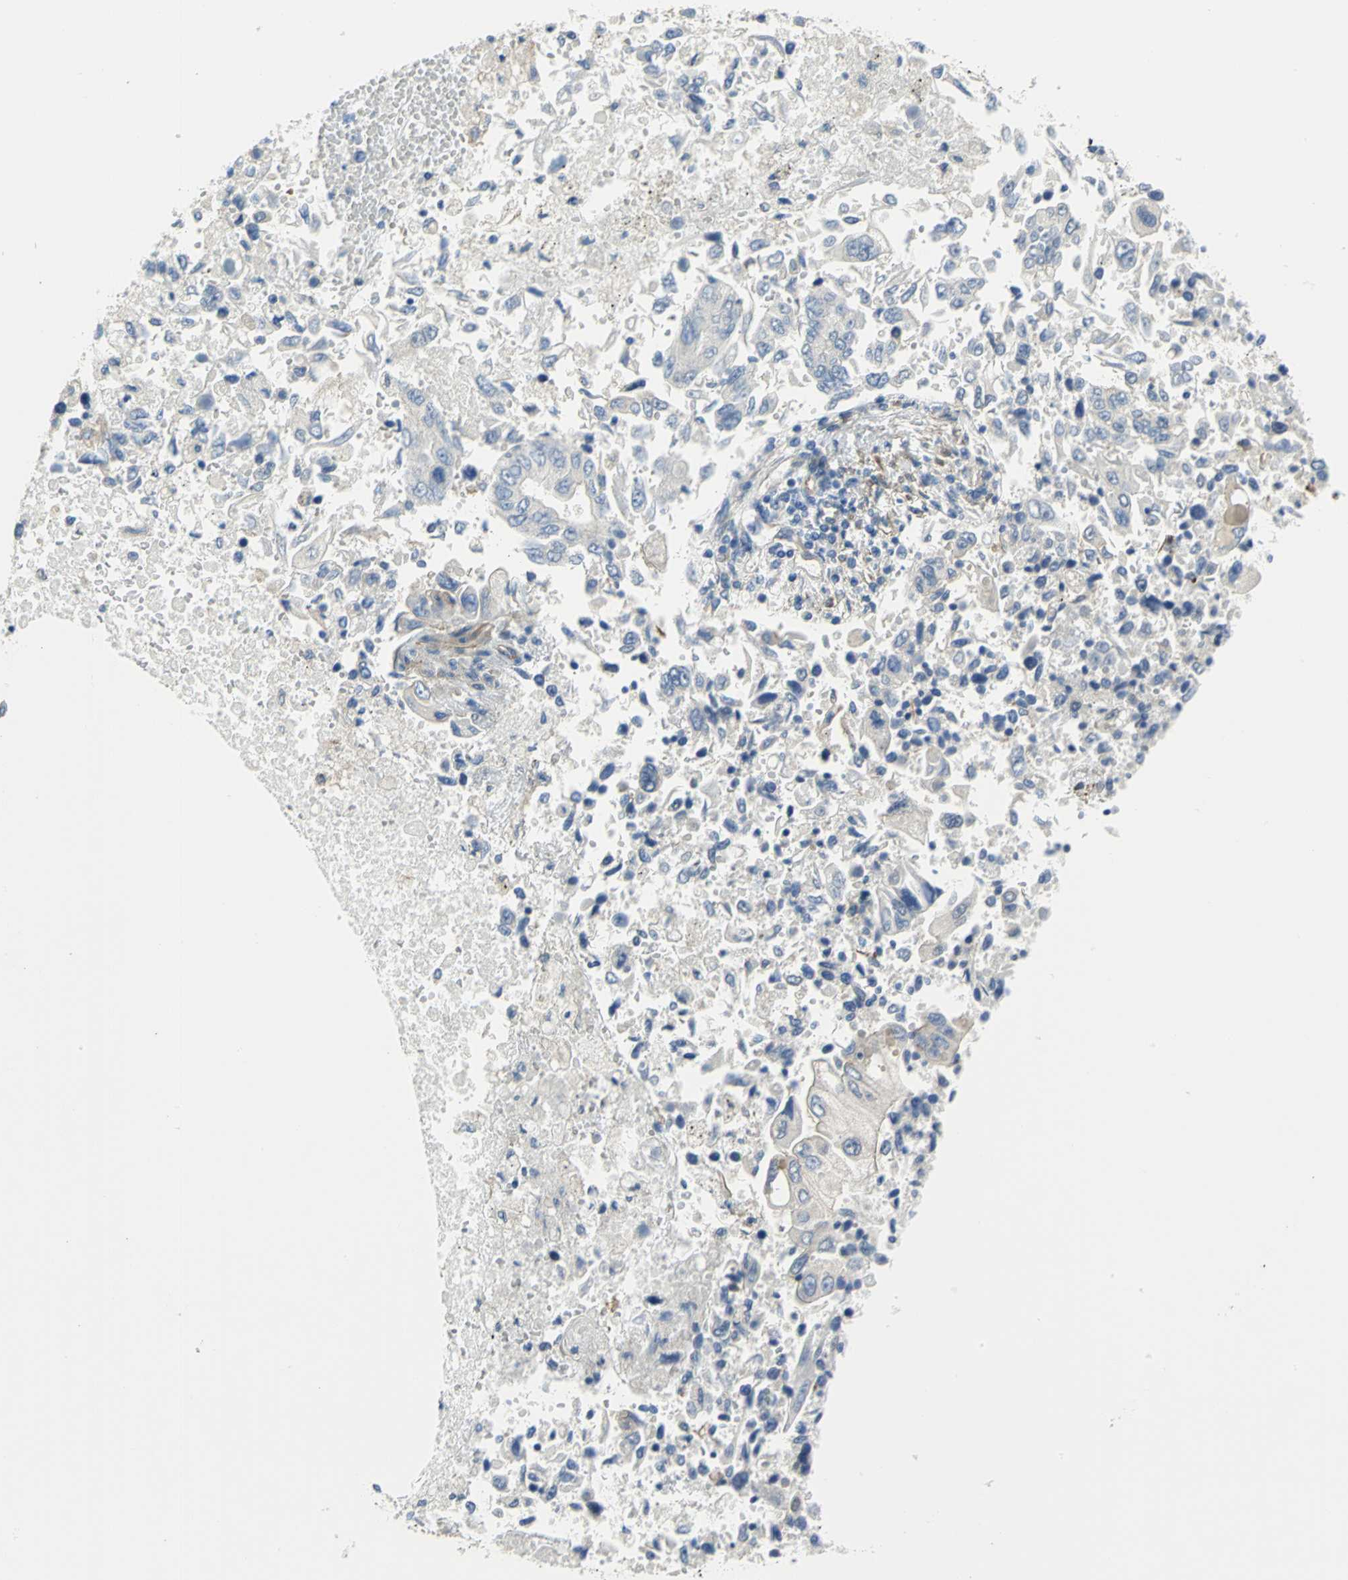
{"staining": {"intensity": "weak", "quantity": "<25%", "location": "cytoplasmic/membranous"}, "tissue": "lung cancer", "cell_type": "Tumor cells", "image_type": "cancer", "snomed": [{"axis": "morphology", "description": "Adenocarcinoma, NOS"}, {"axis": "topography", "description": "Lung"}], "caption": "The IHC image has no significant expression in tumor cells of adenocarcinoma (lung) tissue. (Brightfield microscopy of DAB (3,3'-diaminobenzidine) immunohistochemistry (IHC) at high magnification).", "gene": "FLNB", "patient": {"sex": "male", "age": 84}}